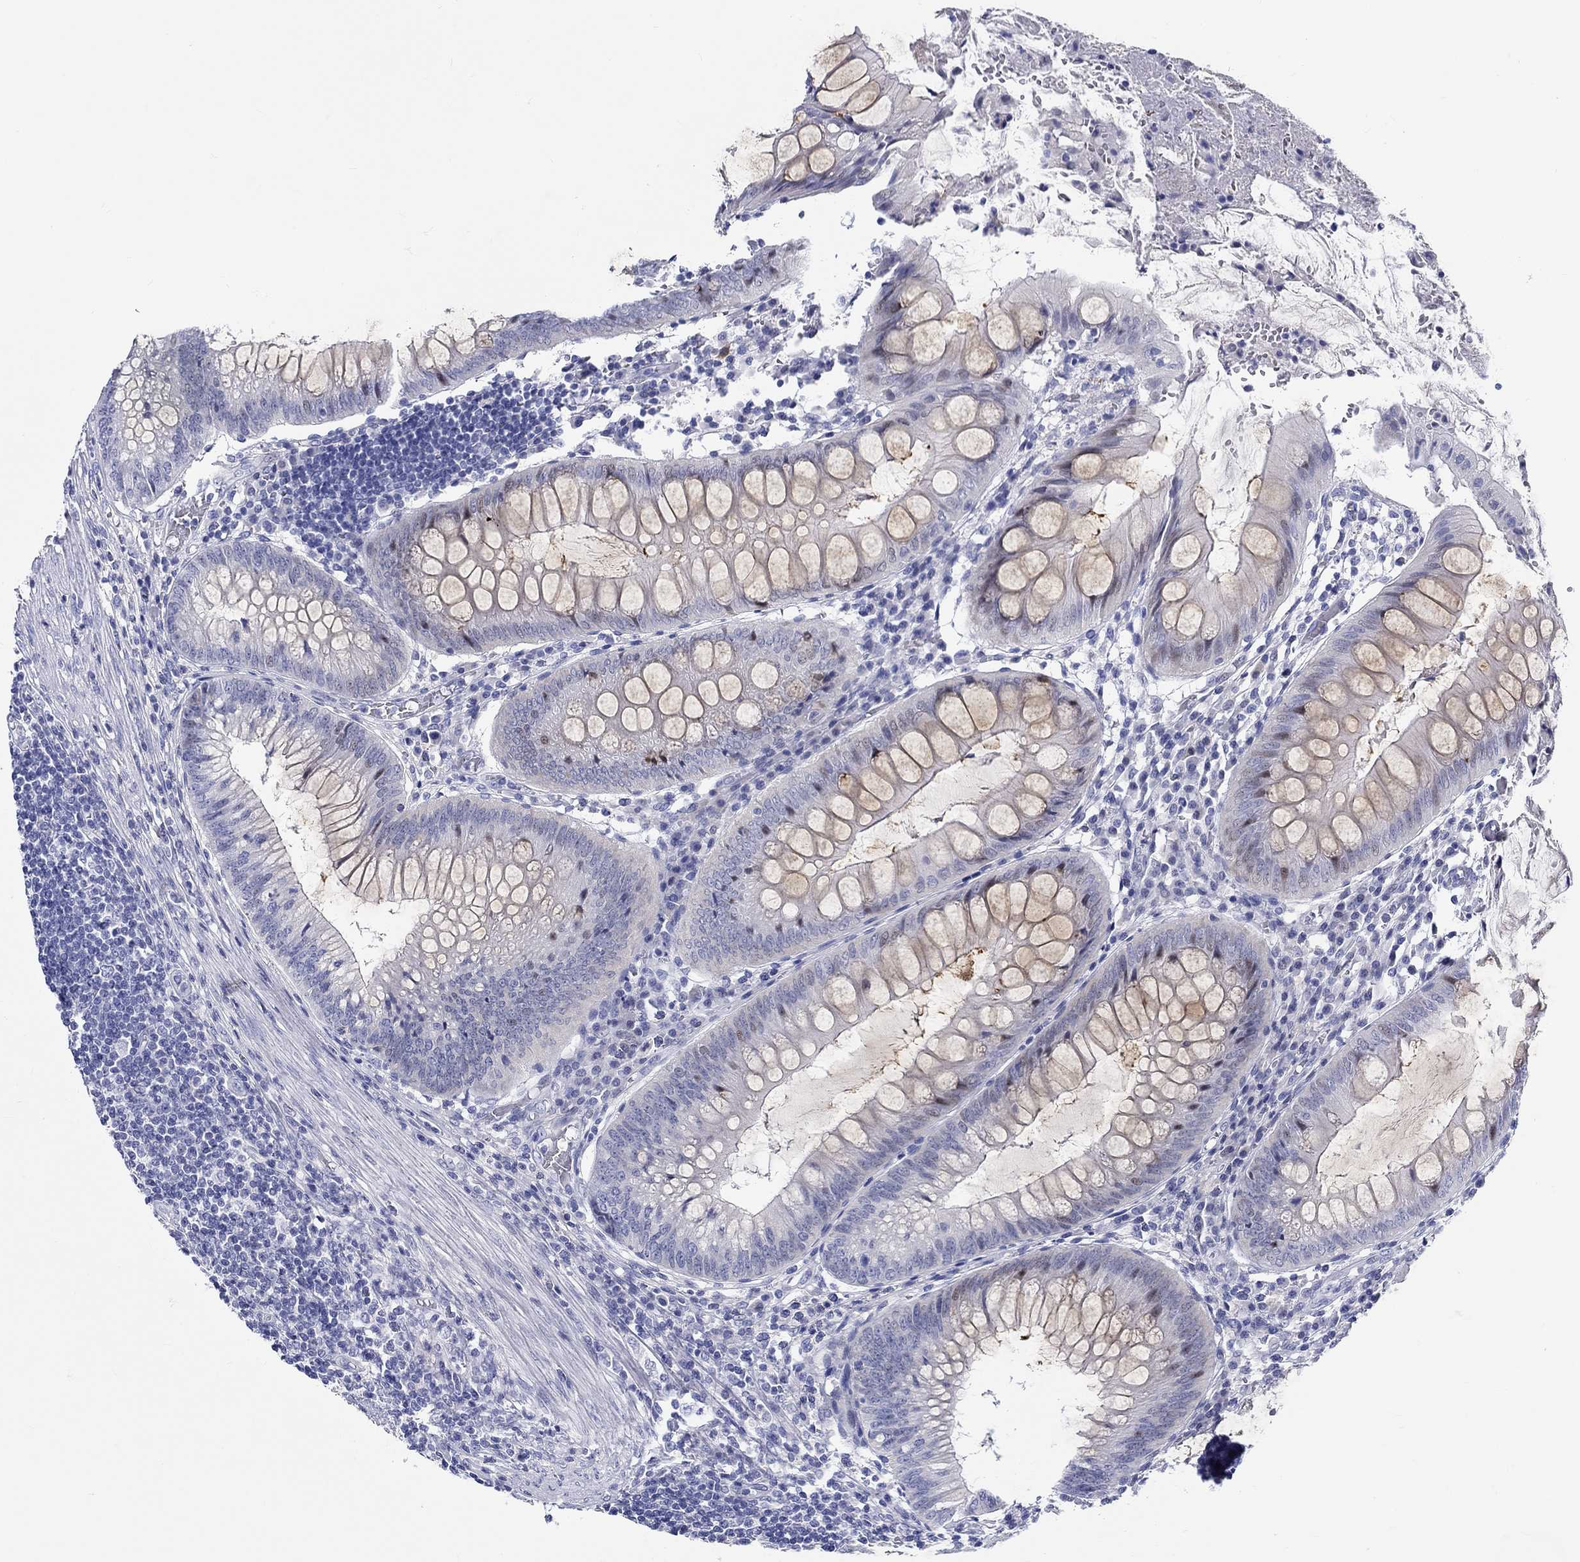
{"staining": {"intensity": "negative", "quantity": "none", "location": "none"}, "tissue": "appendix", "cell_type": "Glandular cells", "image_type": "normal", "snomed": [{"axis": "morphology", "description": "Normal tissue, NOS"}, {"axis": "morphology", "description": "Inflammation, NOS"}, {"axis": "topography", "description": "Appendix"}], "caption": "The immunohistochemistry (IHC) micrograph has no significant positivity in glandular cells of appendix. The staining is performed using DAB (3,3'-diaminobenzidine) brown chromogen with nuclei counter-stained in using hematoxylin.", "gene": "CRYGS", "patient": {"sex": "male", "age": 16}}